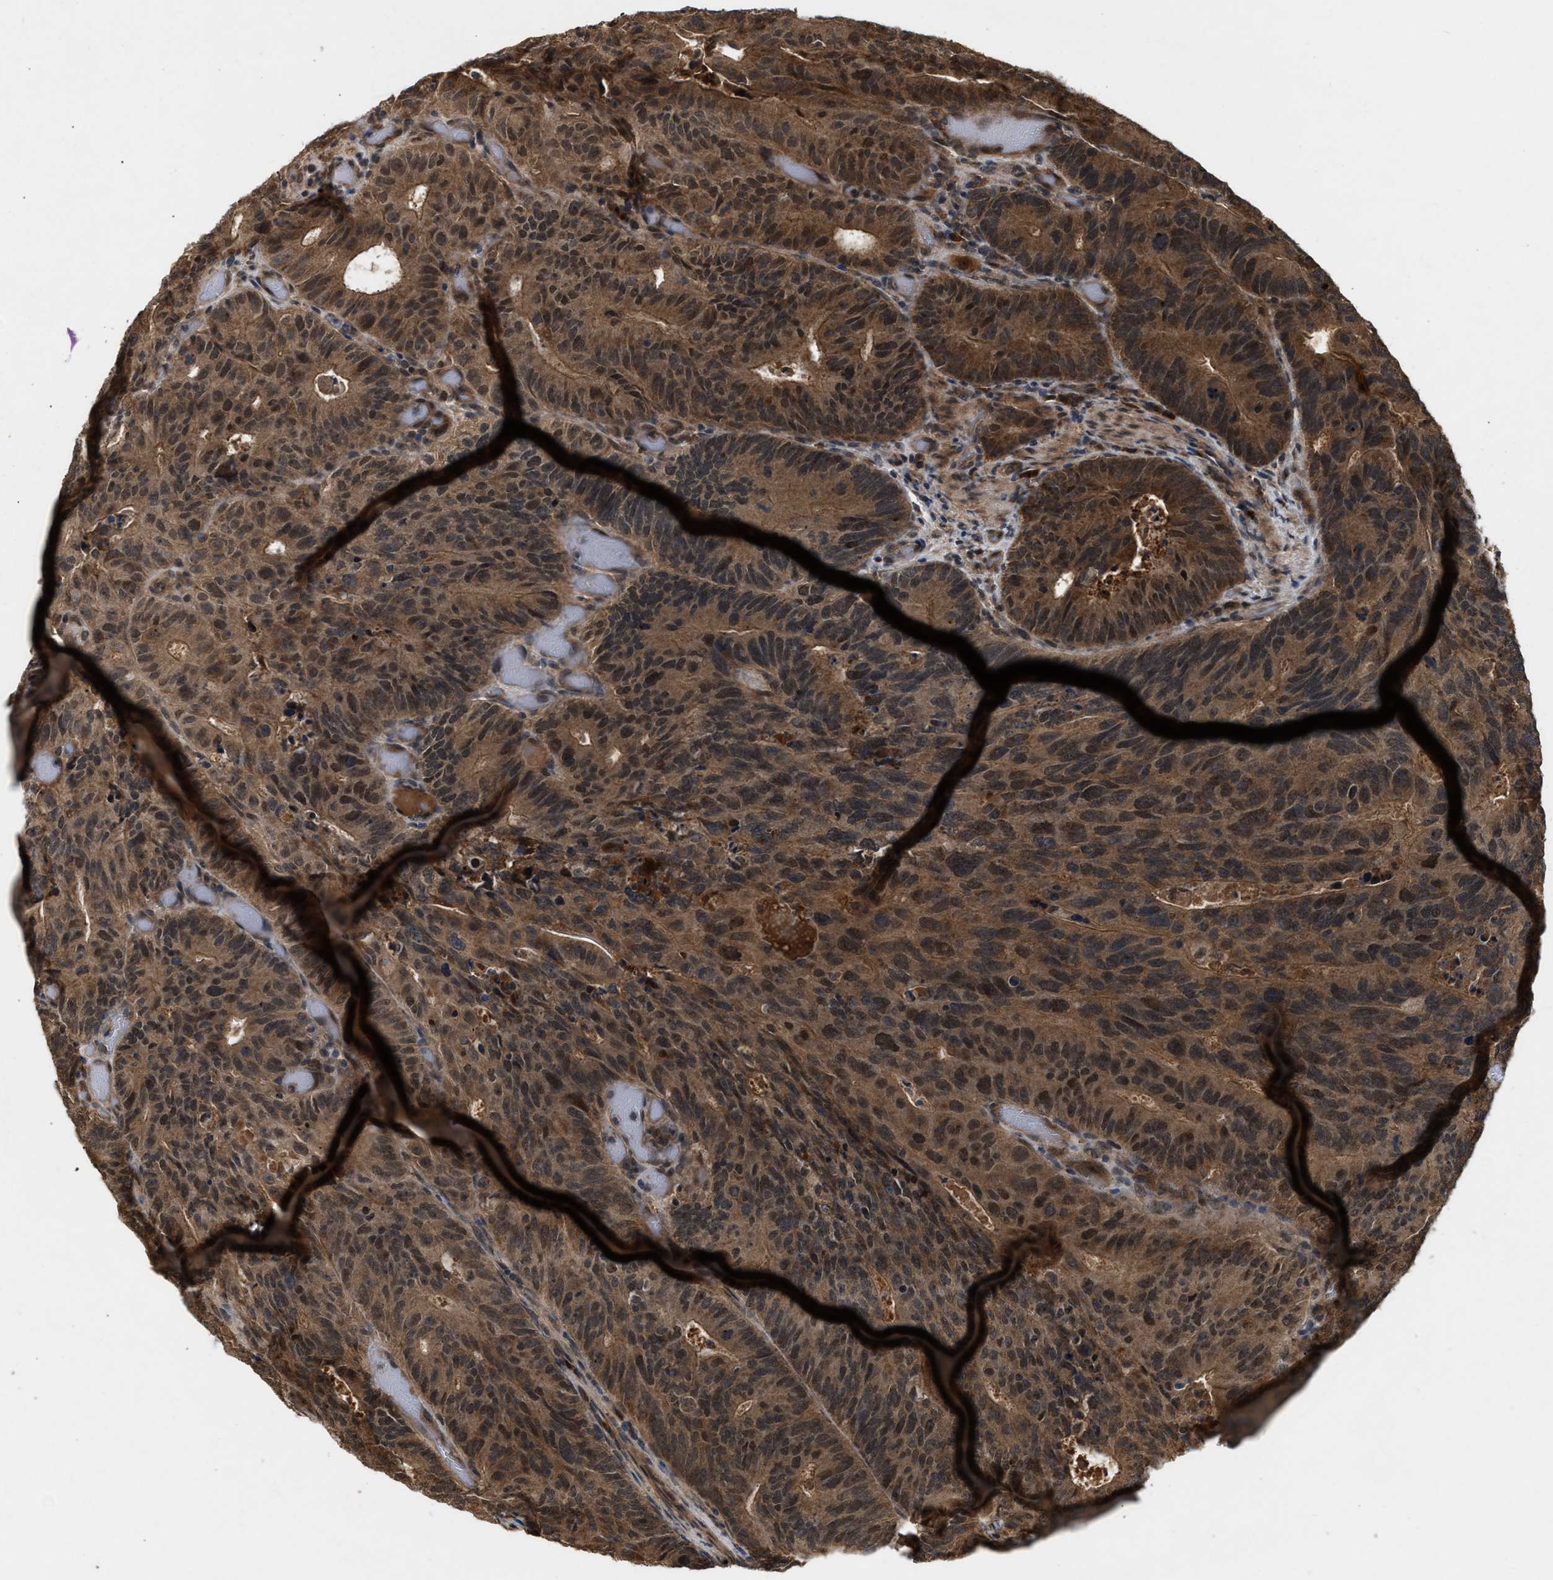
{"staining": {"intensity": "moderate", "quantity": ">75%", "location": "cytoplasmic/membranous,nuclear"}, "tissue": "colorectal cancer", "cell_type": "Tumor cells", "image_type": "cancer", "snomed": [{"axis": "morphology", "description": "Adenocarcinoma, NOS"}, {"axis": "topography", "description": "Colon"}], "caption": "A brown stain labels moderate cytoplasmic/membranous and nuclear staining of a protein in colorectal cancer tumor cells.", "gene": "RUSC2", "patient": {"sex": "male", "age": 87}}